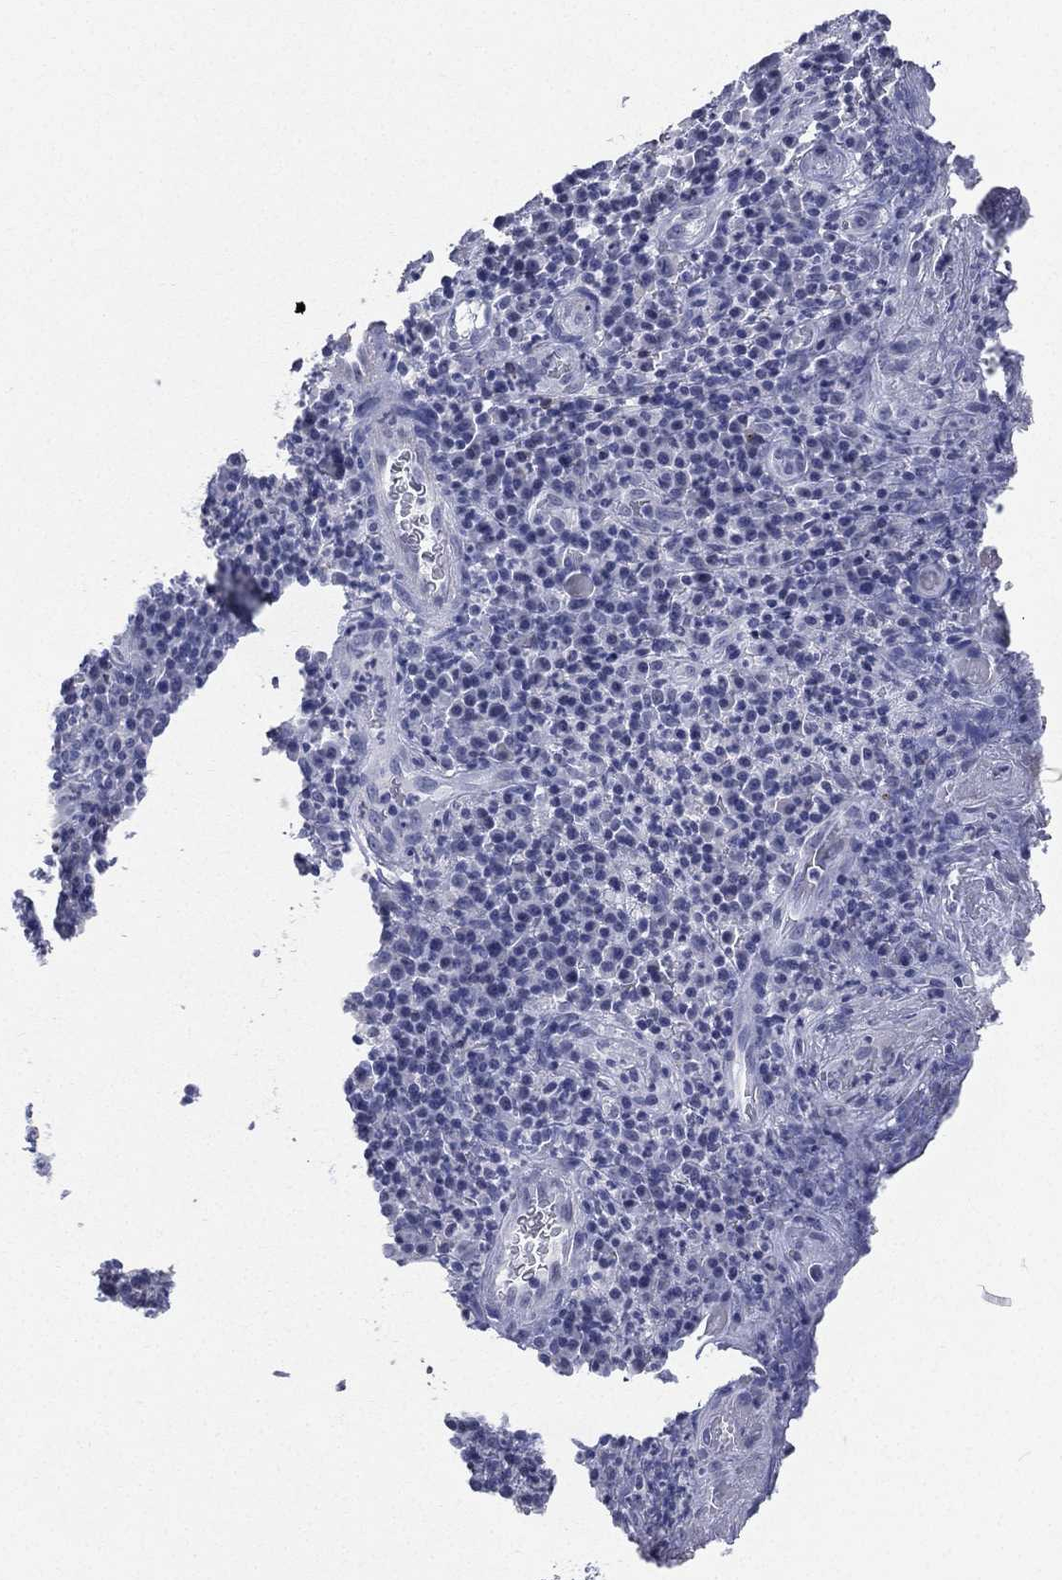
{"staining": {"intensity": "negative", "quantity": "none", "location": "none"}, "tissue": "skin cancer", "cell_type": "Tumor cells", "image_type": "cancer", "snomed": [{"axis": "morphology", "description": "Squamous cell carcinoma, NOS"}, {"axis": "topography", "description": "Skin"}, {"axis": "topography", "description": "Anal"}], "caption": "Skin cancer stained for a protein using immunohistochemistry (IHC) demonstrates no expression tumor cells.", "gene": "CD22", "patient": {"sex": "female", "age": 51}}